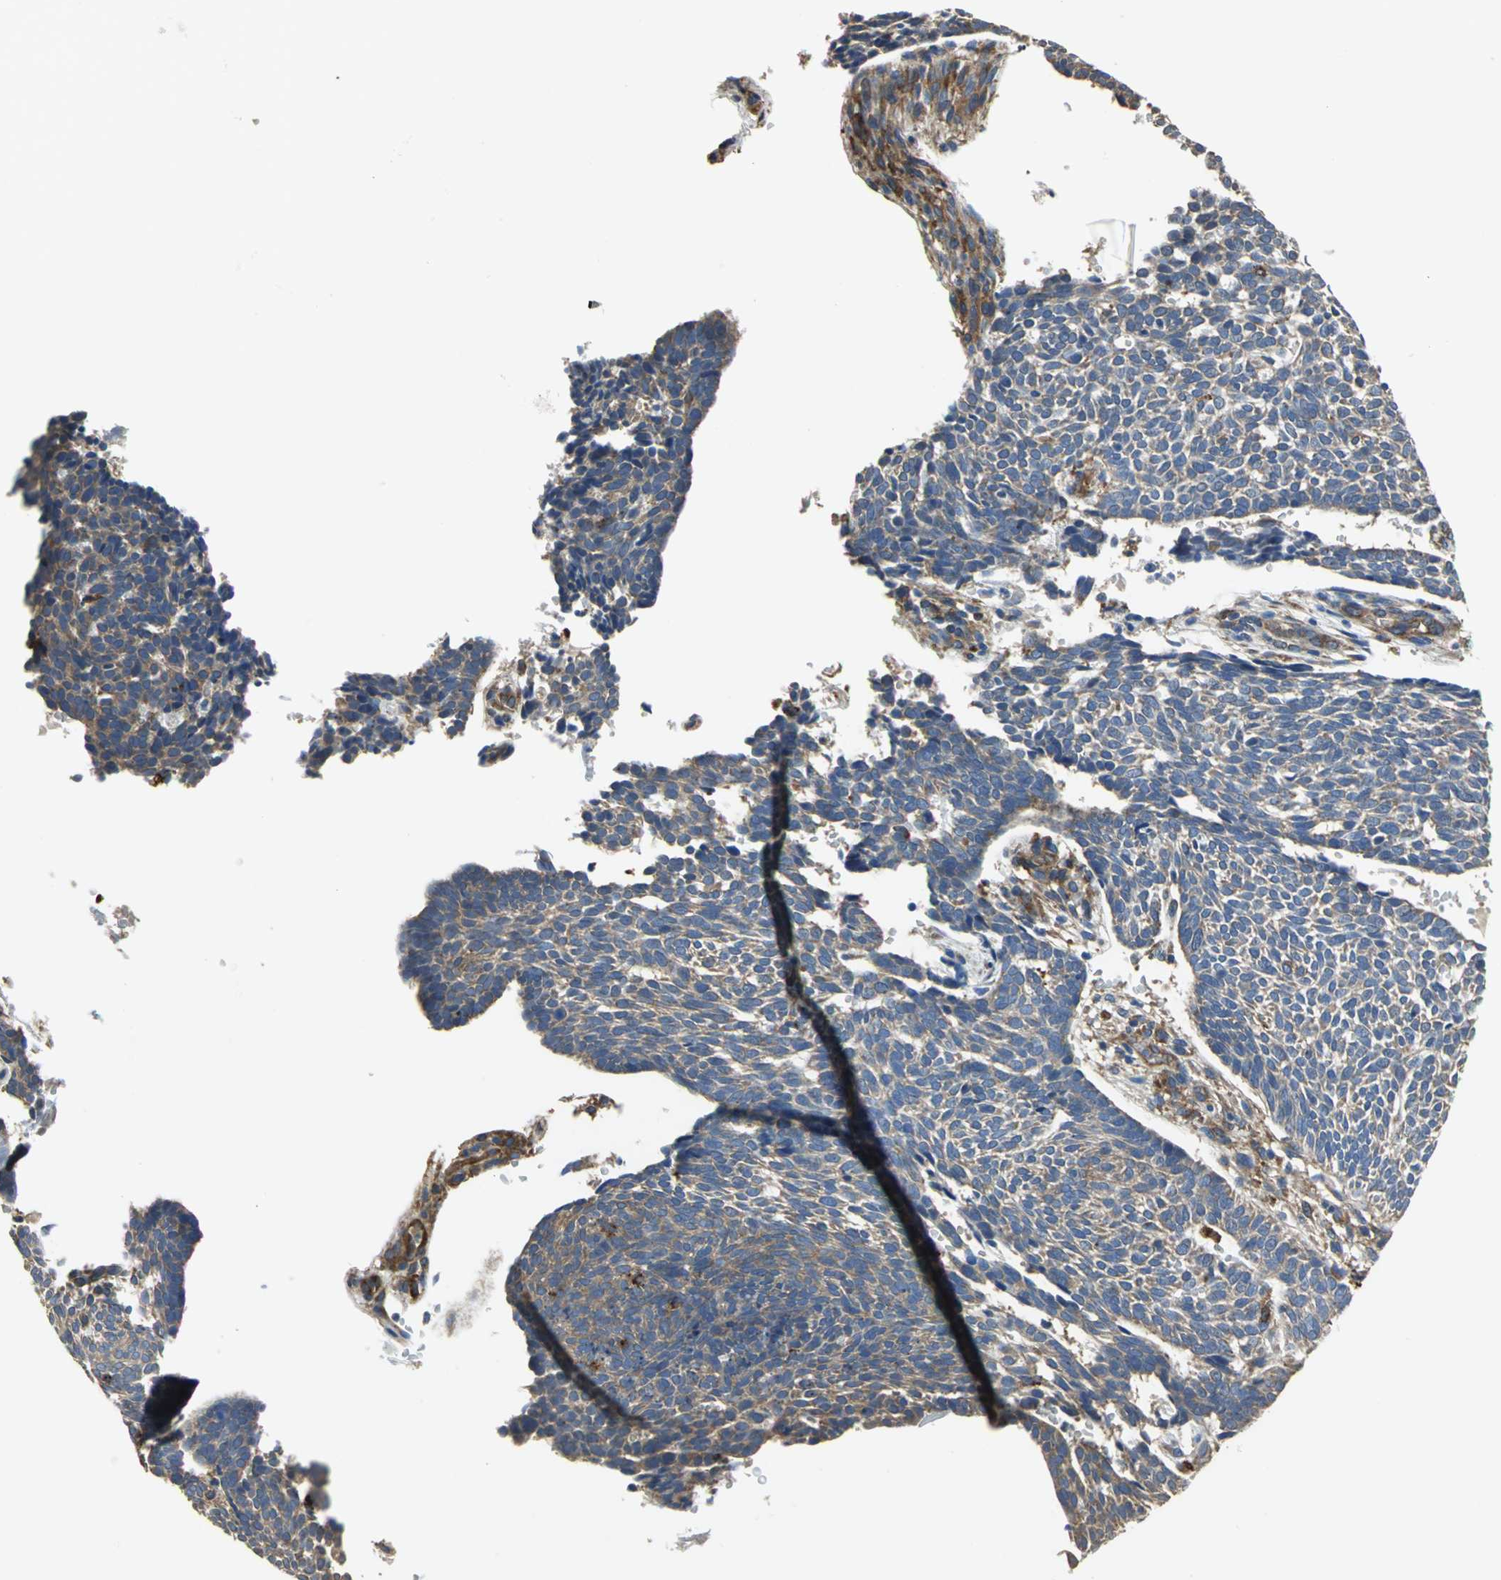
{"staining": {"intensity": "weak", "quantity": "25%-75%", "location": "cytoplasmic/membranous"}, "tissue": "skin cancer", "cell_type": "Tumor cells", "image_type": "cancer", "snomed": [{"axis": "morphology", "description": "Normal tissue, NOS"}, {"axis": "morphology", "description": "Basal cell carcinoma"}, {"axis": "topography", "description": "Skin"}], "caption": "Weak cytoplasmic/membranous protein expression is present in about 25%-75% of tumor cells in basal cell carcinoma (skin). Using DAB (3,3'-diaminobenzidine) (brown) and hematoxylin (blue) stains, captured at high magnification using brightfield microscopy.", "gene": "DIAPH2", "patient": {"sex": "male", "age": 87}}